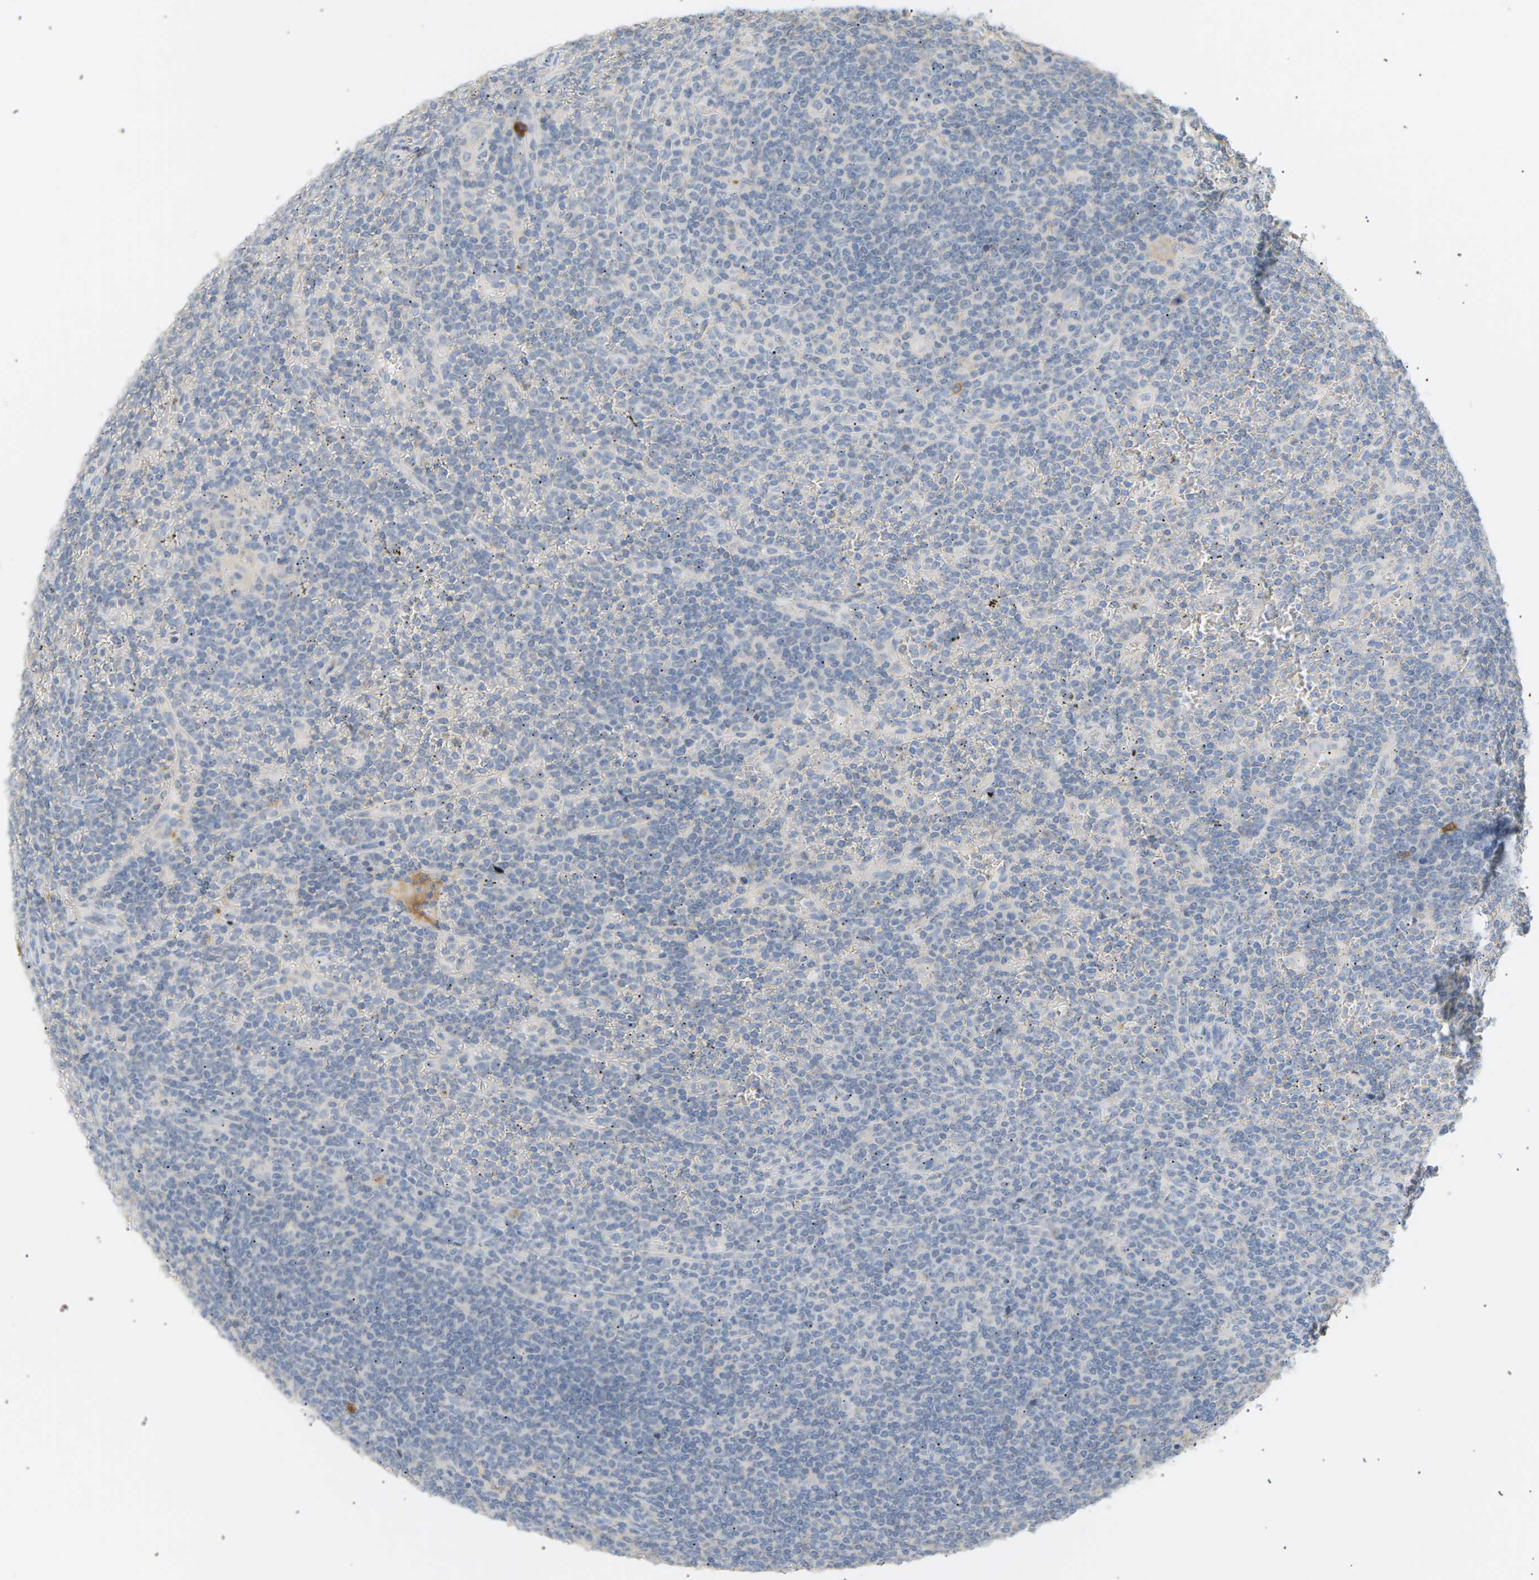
{"staining": {"intensity": "negative", "quantity": "none", "location": "none"}, "tissue": "lymphoma", "cell_type": "Tumor cells", "image_type": "cancer", "snomed": [{"axis": "morphology", "description": "Malignant lymphoma, non-Hodgkin's type, Low grade"}, {"axis": "topography", "description": "Spleen"}], "caption": "Immunohistochemistry (IHC) of human low-grade malignant lymphoma, non-Hodgkin's type shows no positivity in tumor cells. (Brightfield microscopy of DAB immunohistochemistry at high magnification).", "gene": "IGLC3", "patient": {"sex": "female", "age": 19}}